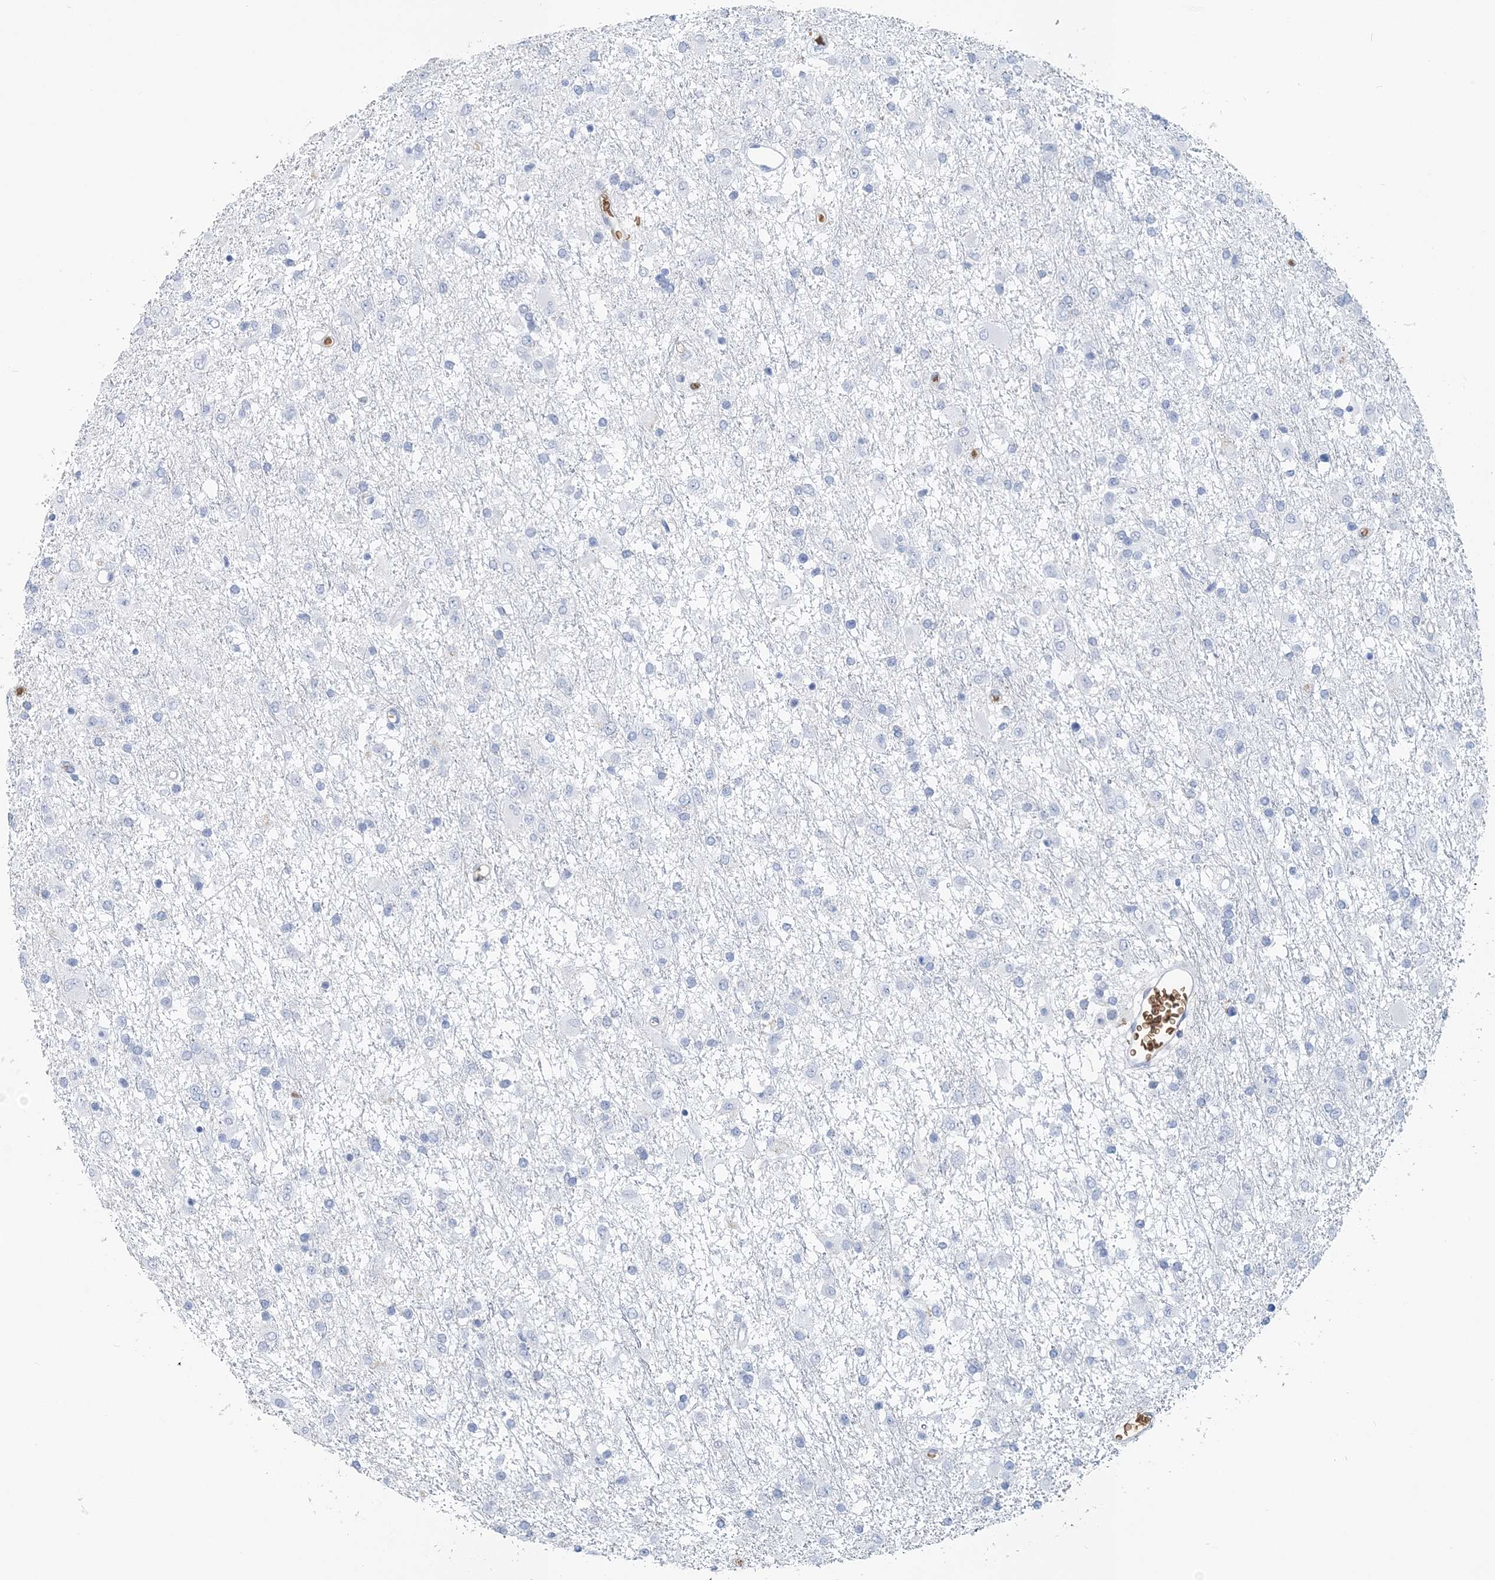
{"staining": {"intensity": "negative", "quantity": "none", "location": "none"}, "tissue": "glioma", "cell_type": "Tumor cells", "image_type": "cancer", "snomed": [{"axis": "morphology", "description": "Glioma, malignant, Low grade"}, {"axis": "topography", "description": "Brain"}], "caption": "Glioma was stained to show a protein in brown. There is no significant expression in tumor cells.", "gene": "HBD", "patient": {"sex": "male", "age": 65}}